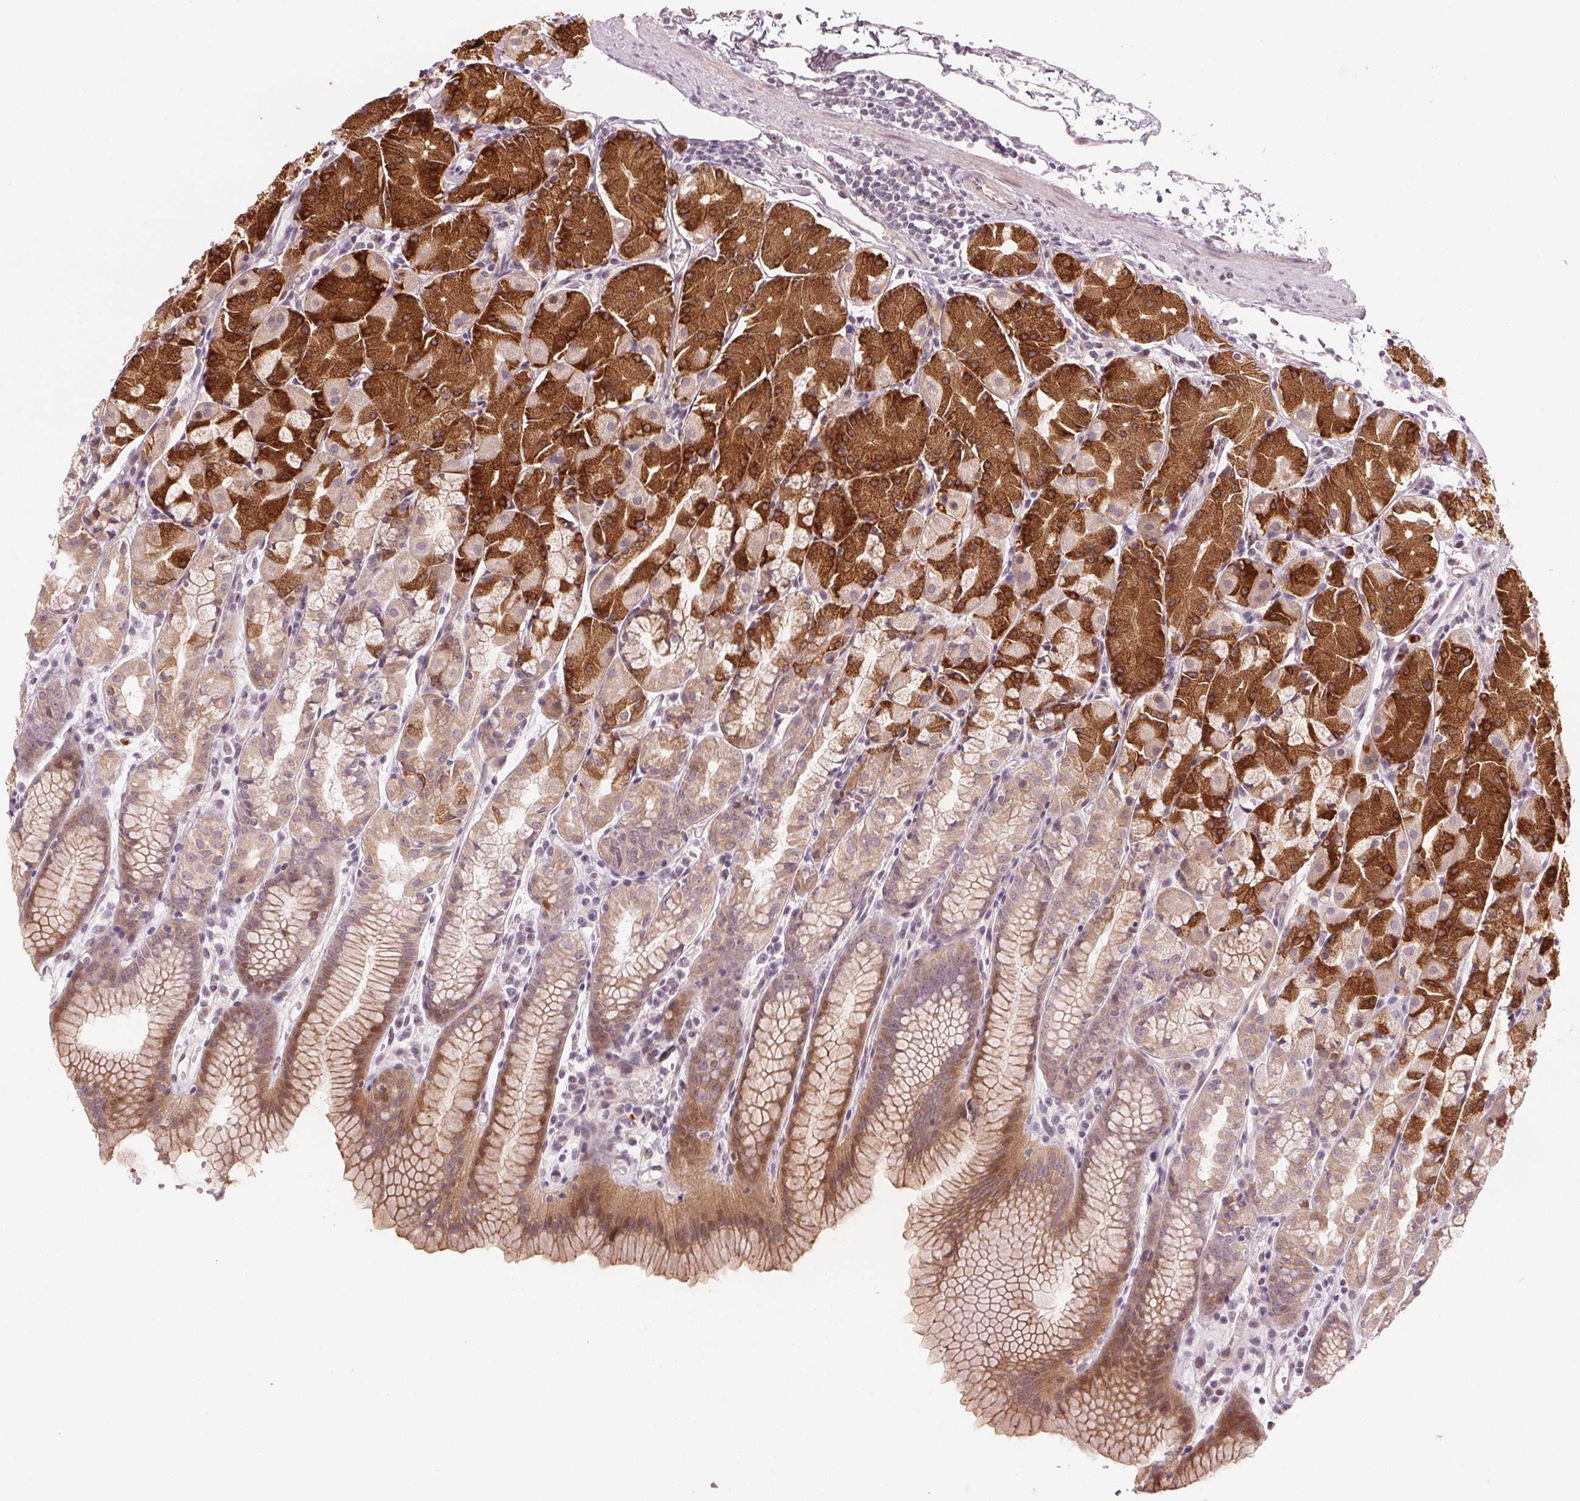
{"staining": {"intensity": "strong", "quantity": "<25%", "location": "cytoplasmic/membranous"}, "tissue": "stomach", "cell_type": "Glandular cells", "image_type": "normal", "snomed": [{"axis": "morphology", "description": "Normal tissue, NOS"}, {"axis": "topography", "description": "Stomach, upper"}], "caption": "Strong cytoplasmic/membranous protein staining is identified in about <25% of glandular cells in stomach.", "gene": "TMED6", "patient": {"sex": "male", "age": 47}}